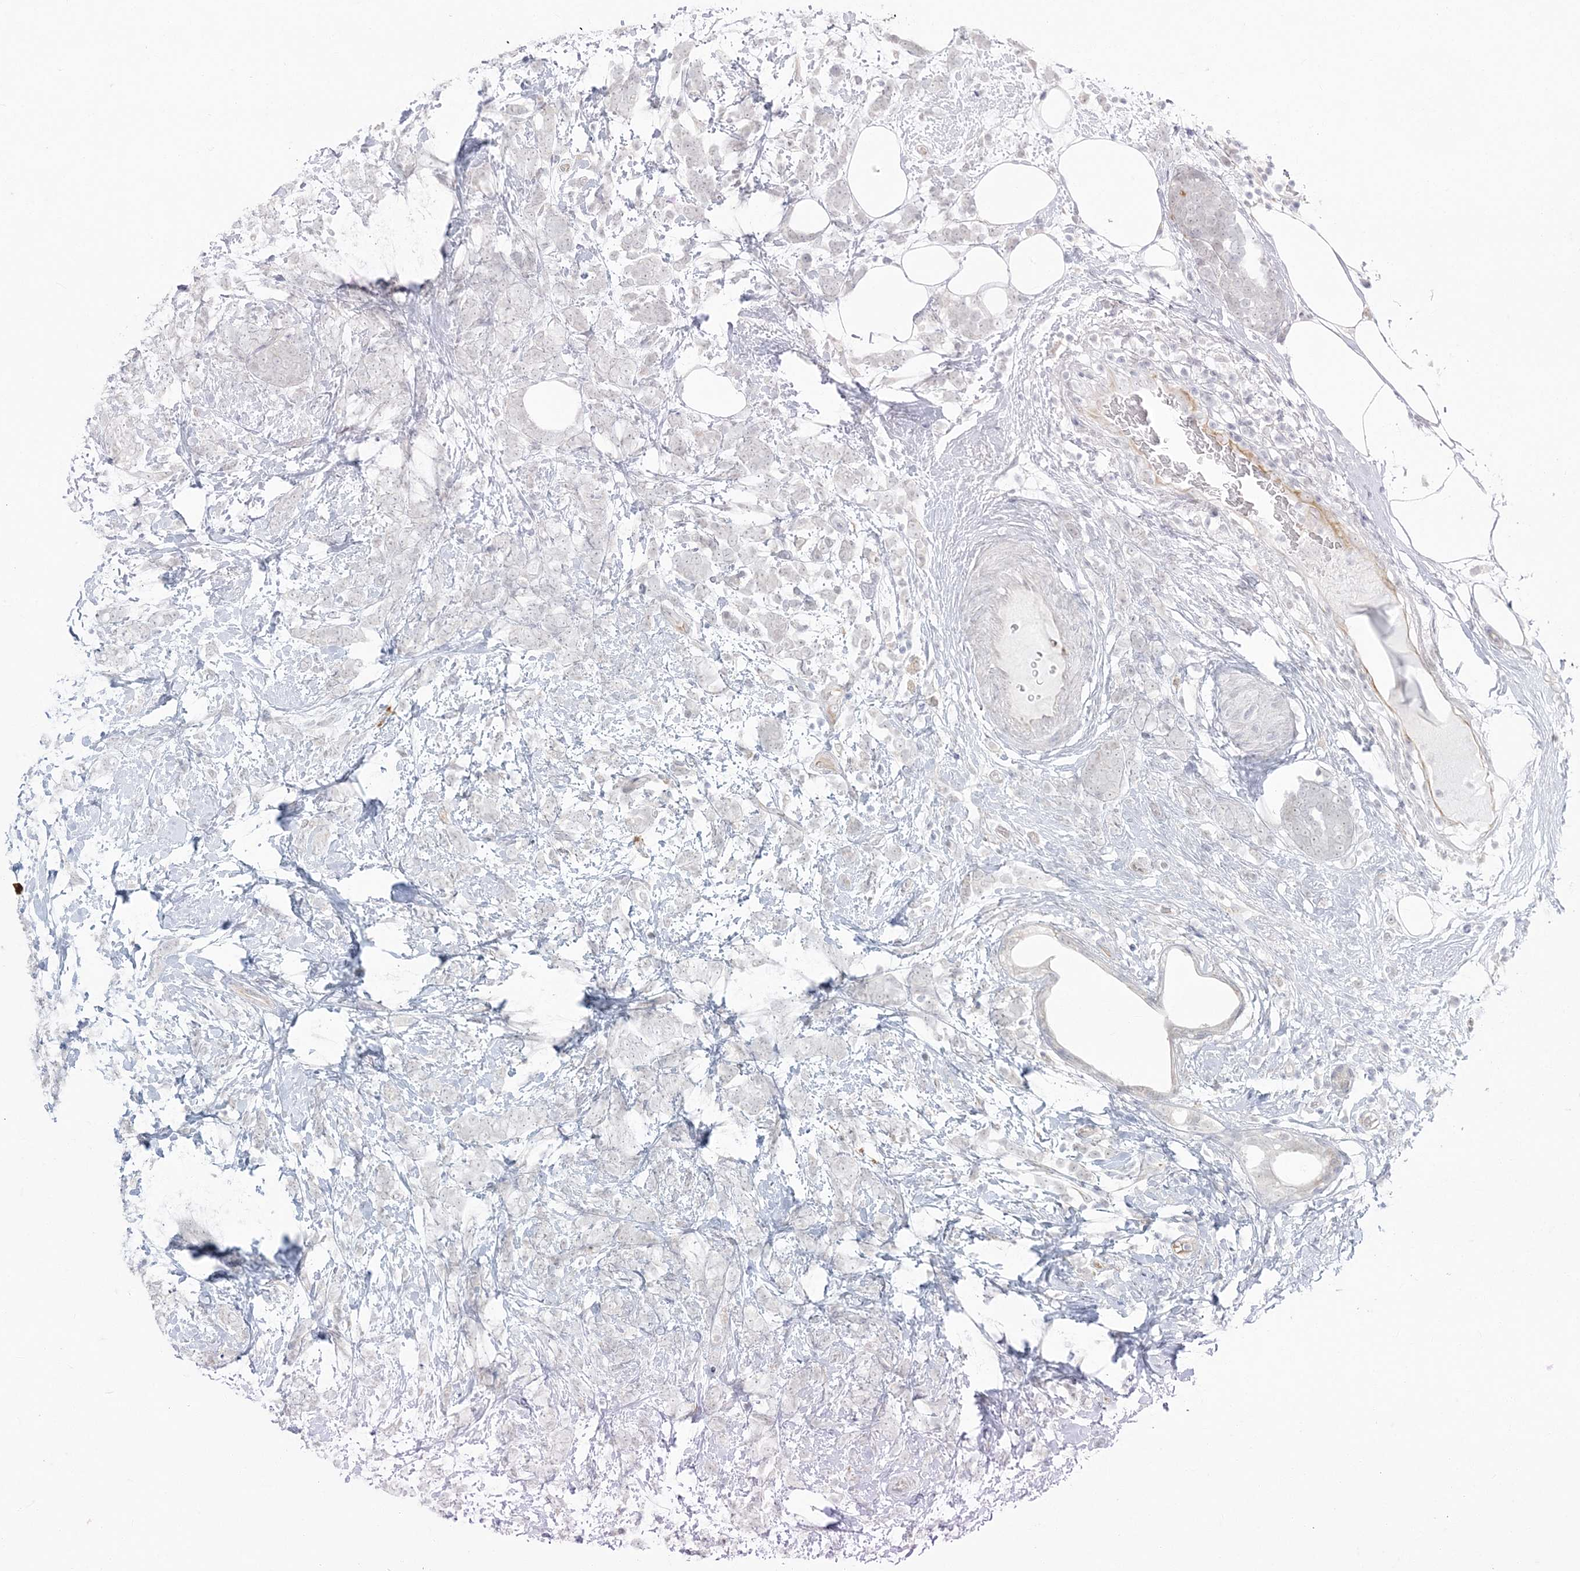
{"staining": {"intensity": "negative", "quantity": "none", "location": "none"}, "tissue": "breast cancer", "cell_type": "Tumor cells", "image_type": "cancer", "snomed": [{"axis": "morphology", "description": "Lobular carcinoma"}, {"axis": "topography", "description": "Breast"}], "caption": "A micrograph of human breast cancer (lobular carcinoma) is negative for staining in tumor cells.", "gene": "ZC3H6", "patient": {"sex": "female", "age": 58}}